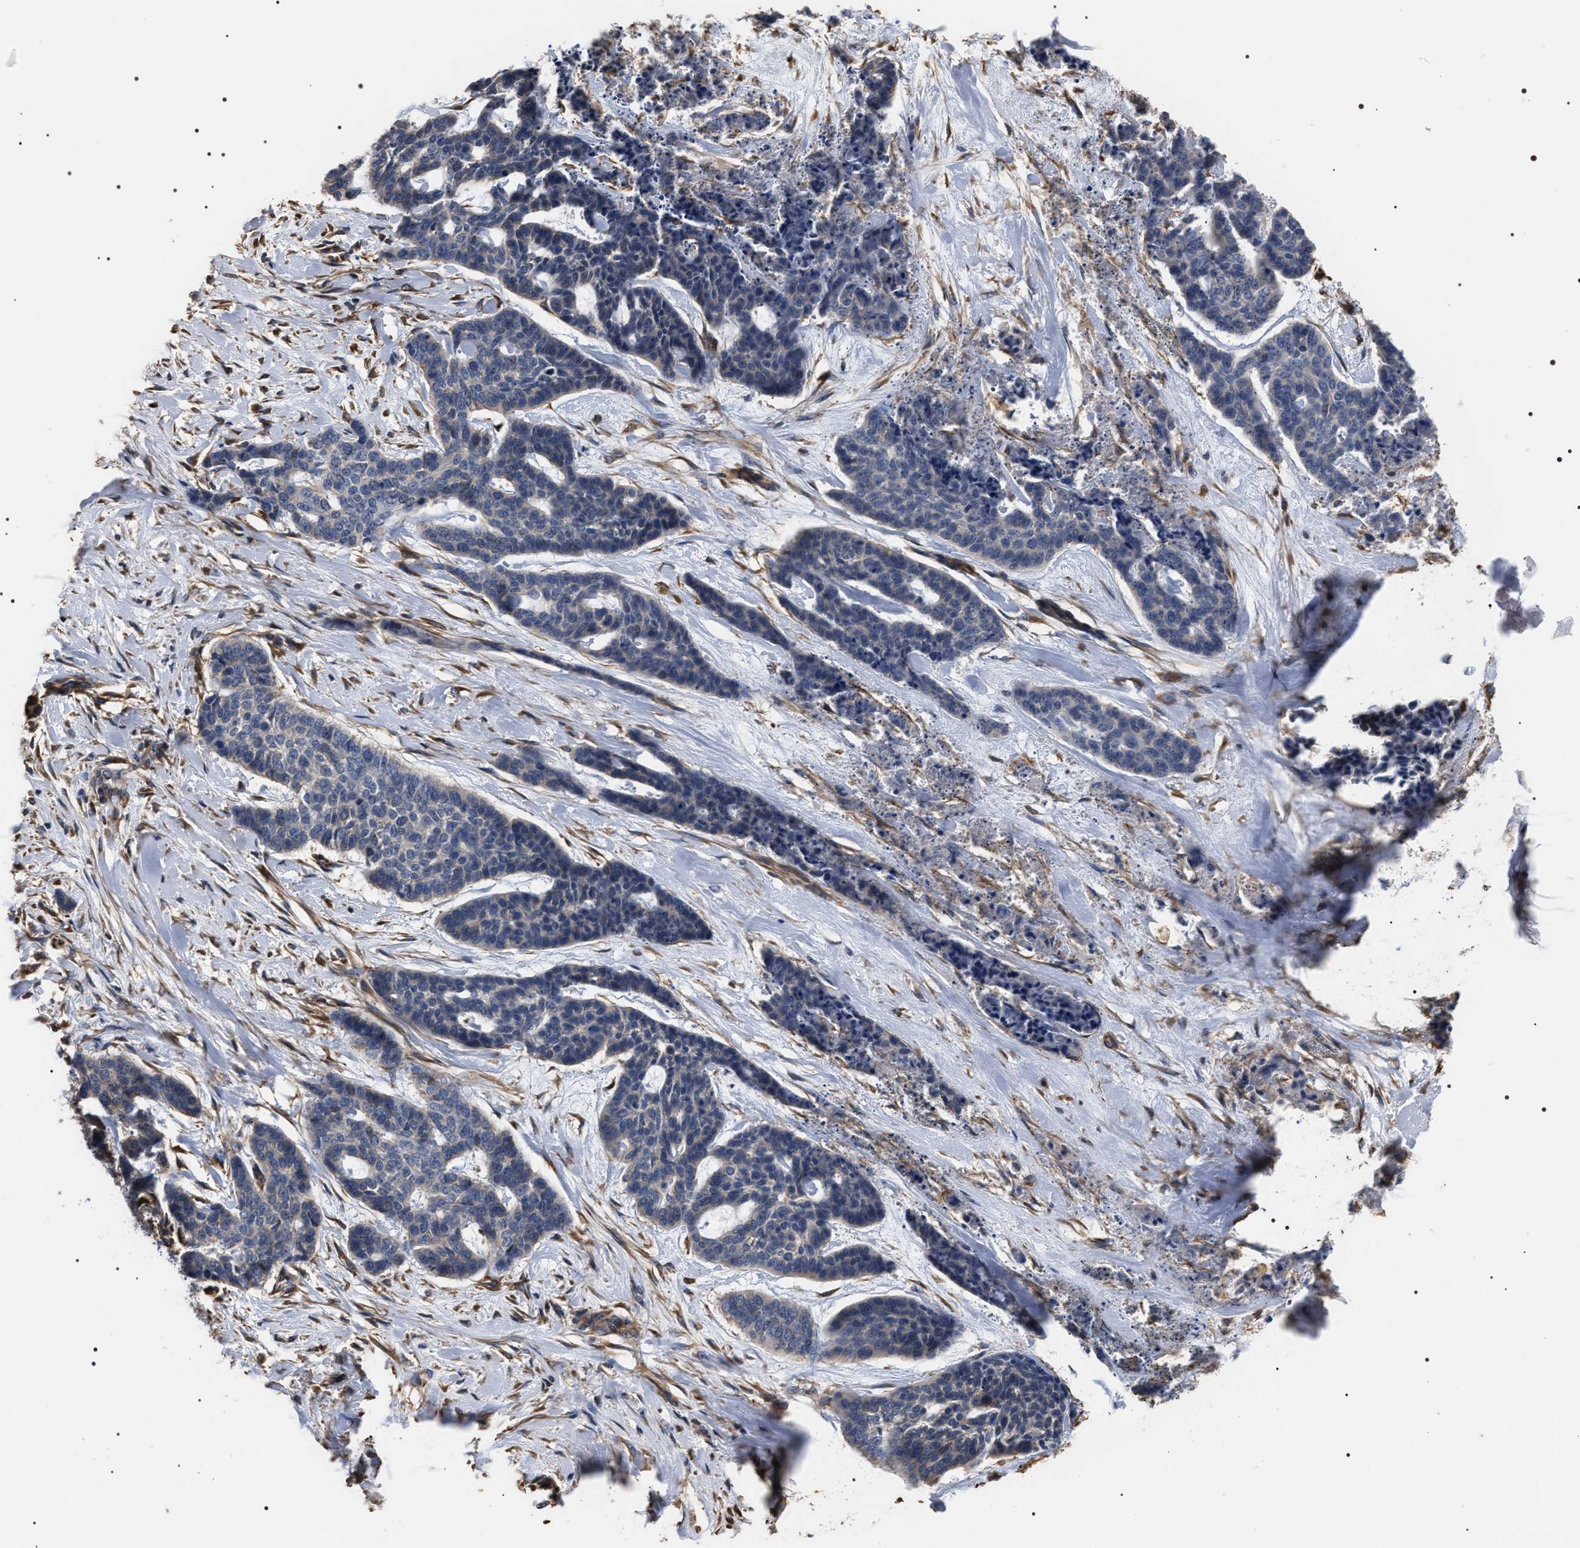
{"staining": {"intensity": "negative", "quantity": "none", "location": "none"}, "tissue": "skin cancer", "cell_type": "Tumor cells", "image_type": "cancer", "snomed": [{"axis": "morphology", "description": "Basal cell carcinoma"}, {"axis": "topography", "description": "Skin"}], "caption": "This is an immunohistochemistry (IHC) photomicrograph of human skin basal cell carcinoma. There is no positivity in tumor cells.", "gene": "TSPAN33", "patient": {"sex": "female", "age": 64}}